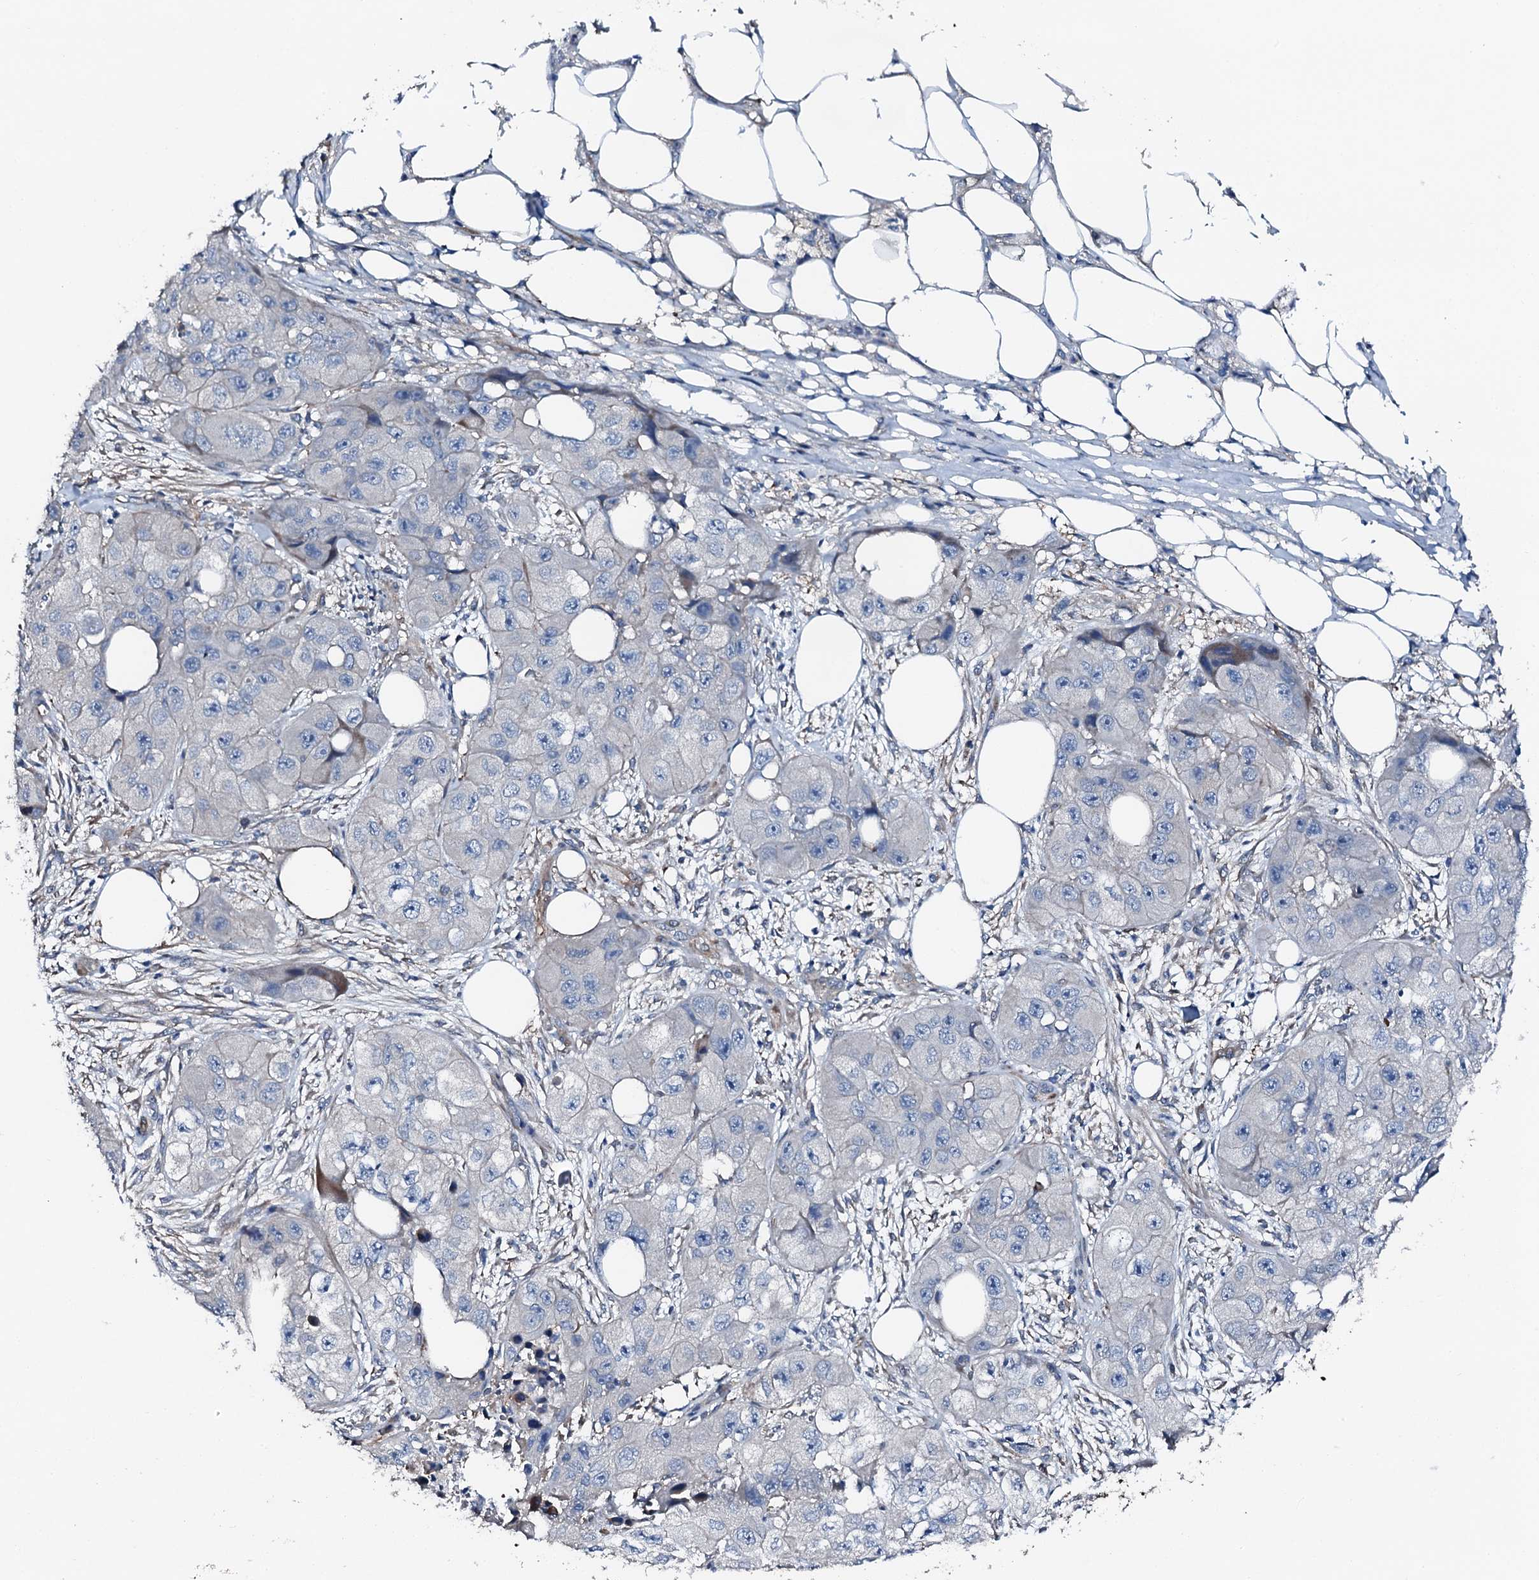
{"staining": {"intensity": "negative", "quantity": "none", "location": "none"}, "tissue": "skin cancer", "cell_type": "Tumor cells", "image_type": "cancer", "snomed": [{"axis": "morphology", "description": "Squamous cell carcinoma, NOS"}, {"axis": "topography", "description": "Skin"}, {"axis": "topography", "description": "Subcutis"}], "caption": "Tumor cells are negative for protein expression in human squamous cell carcinoma (skin).", "gene": "GFOD2", "patient": {"sex": "male", "age": 73}}